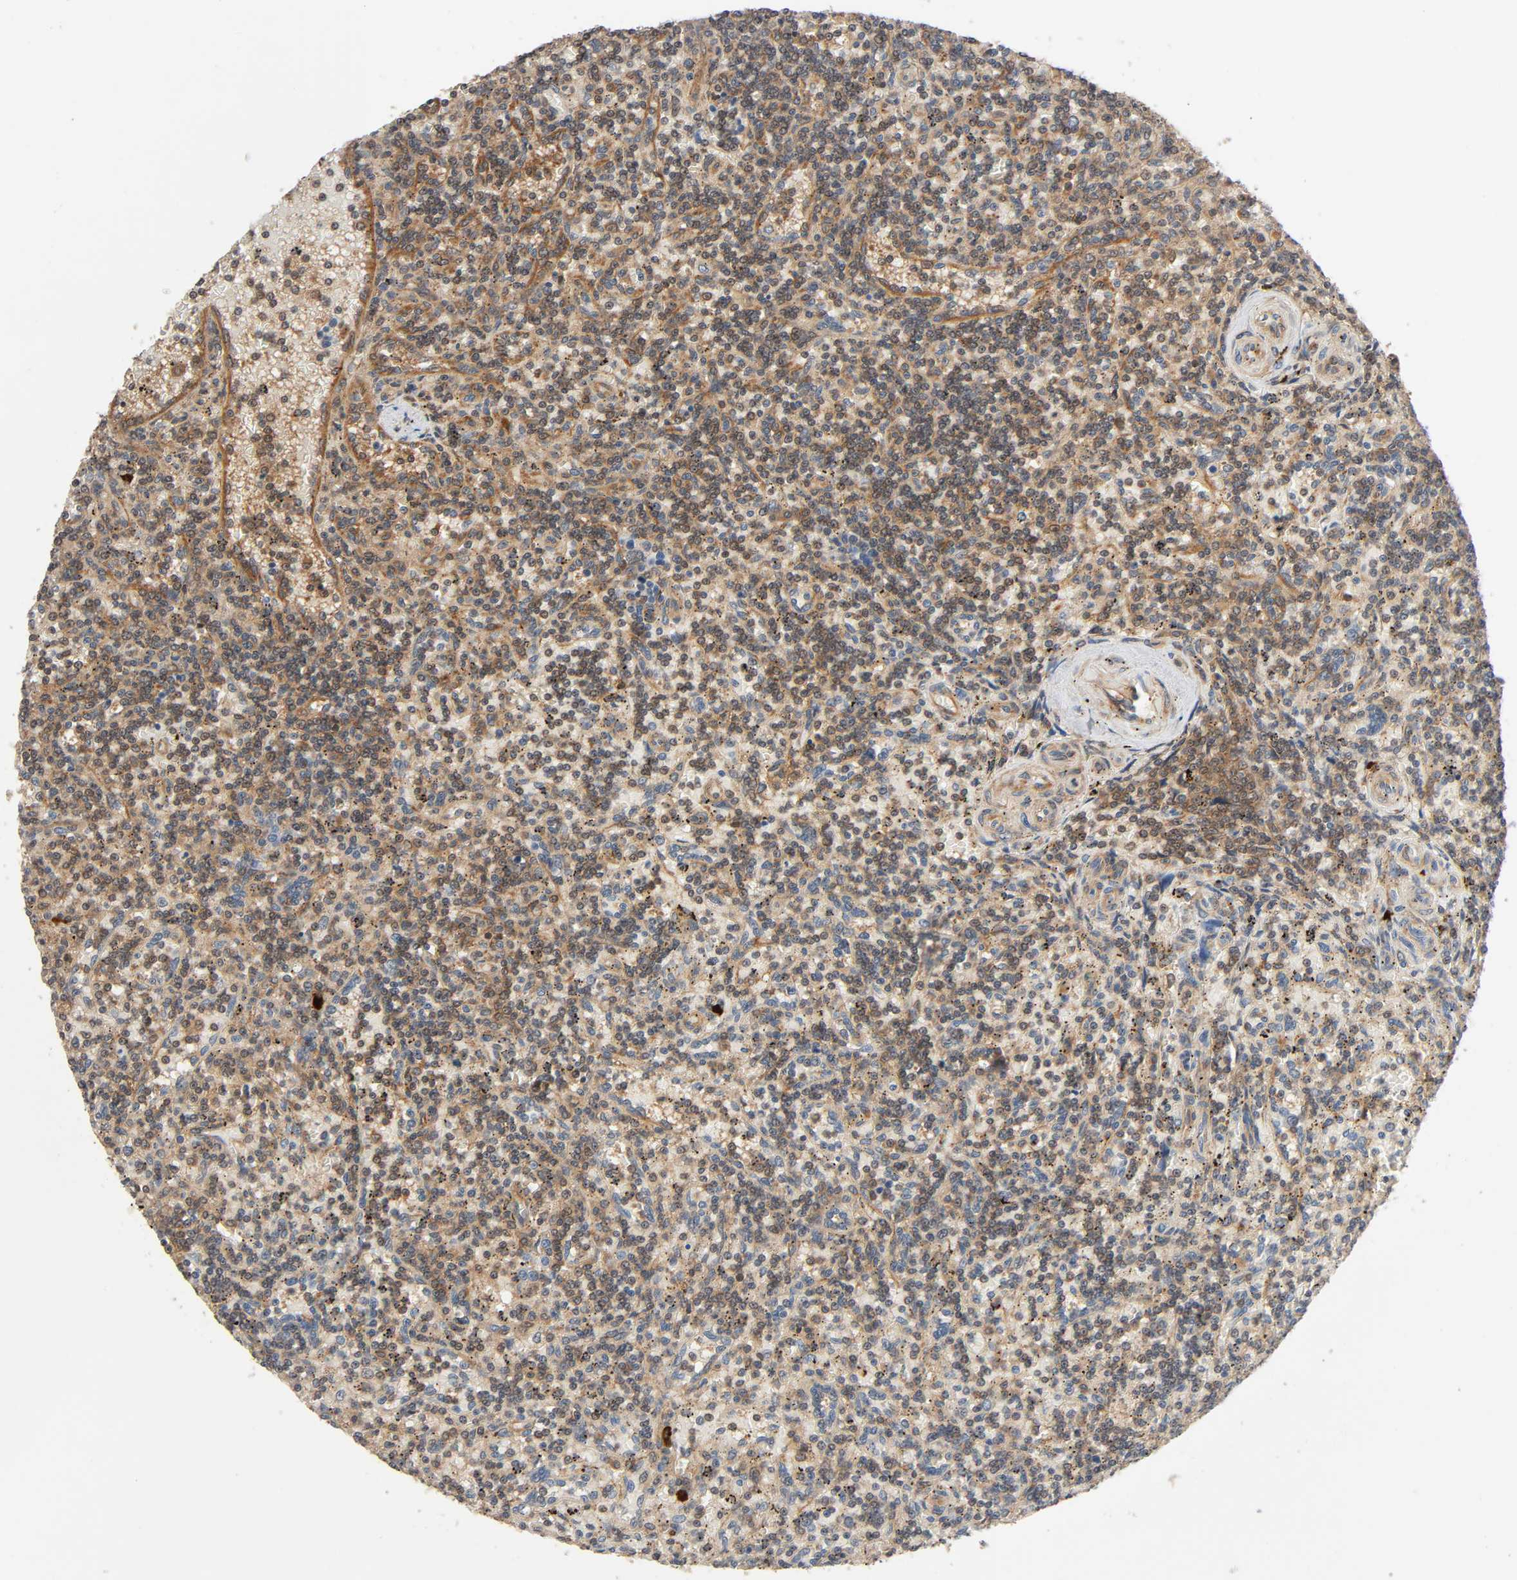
{"staining": {"intensity": "moderate", "quantity": ">75%", "location": "cytoplasmic/membranous,nuclear"}, "tissue": "lymphoma", "cell_type": "Tumor cells", "image_type": "cancer", "snomed": [{"axis": "morphology", "description": "Malignant lymphoma, non-Hodgkin's type, Low grade"}, {"axis": "topography", "description": "Spleen"}], "caption": "Lymphoma stained with a brown dye shows moderate cytoplasmic/membranous and nuclear positive staining in approximately >75% of tumor cells.", "gene": "PPP2R1B", "patient": {"sex": "male", "age": 73}}